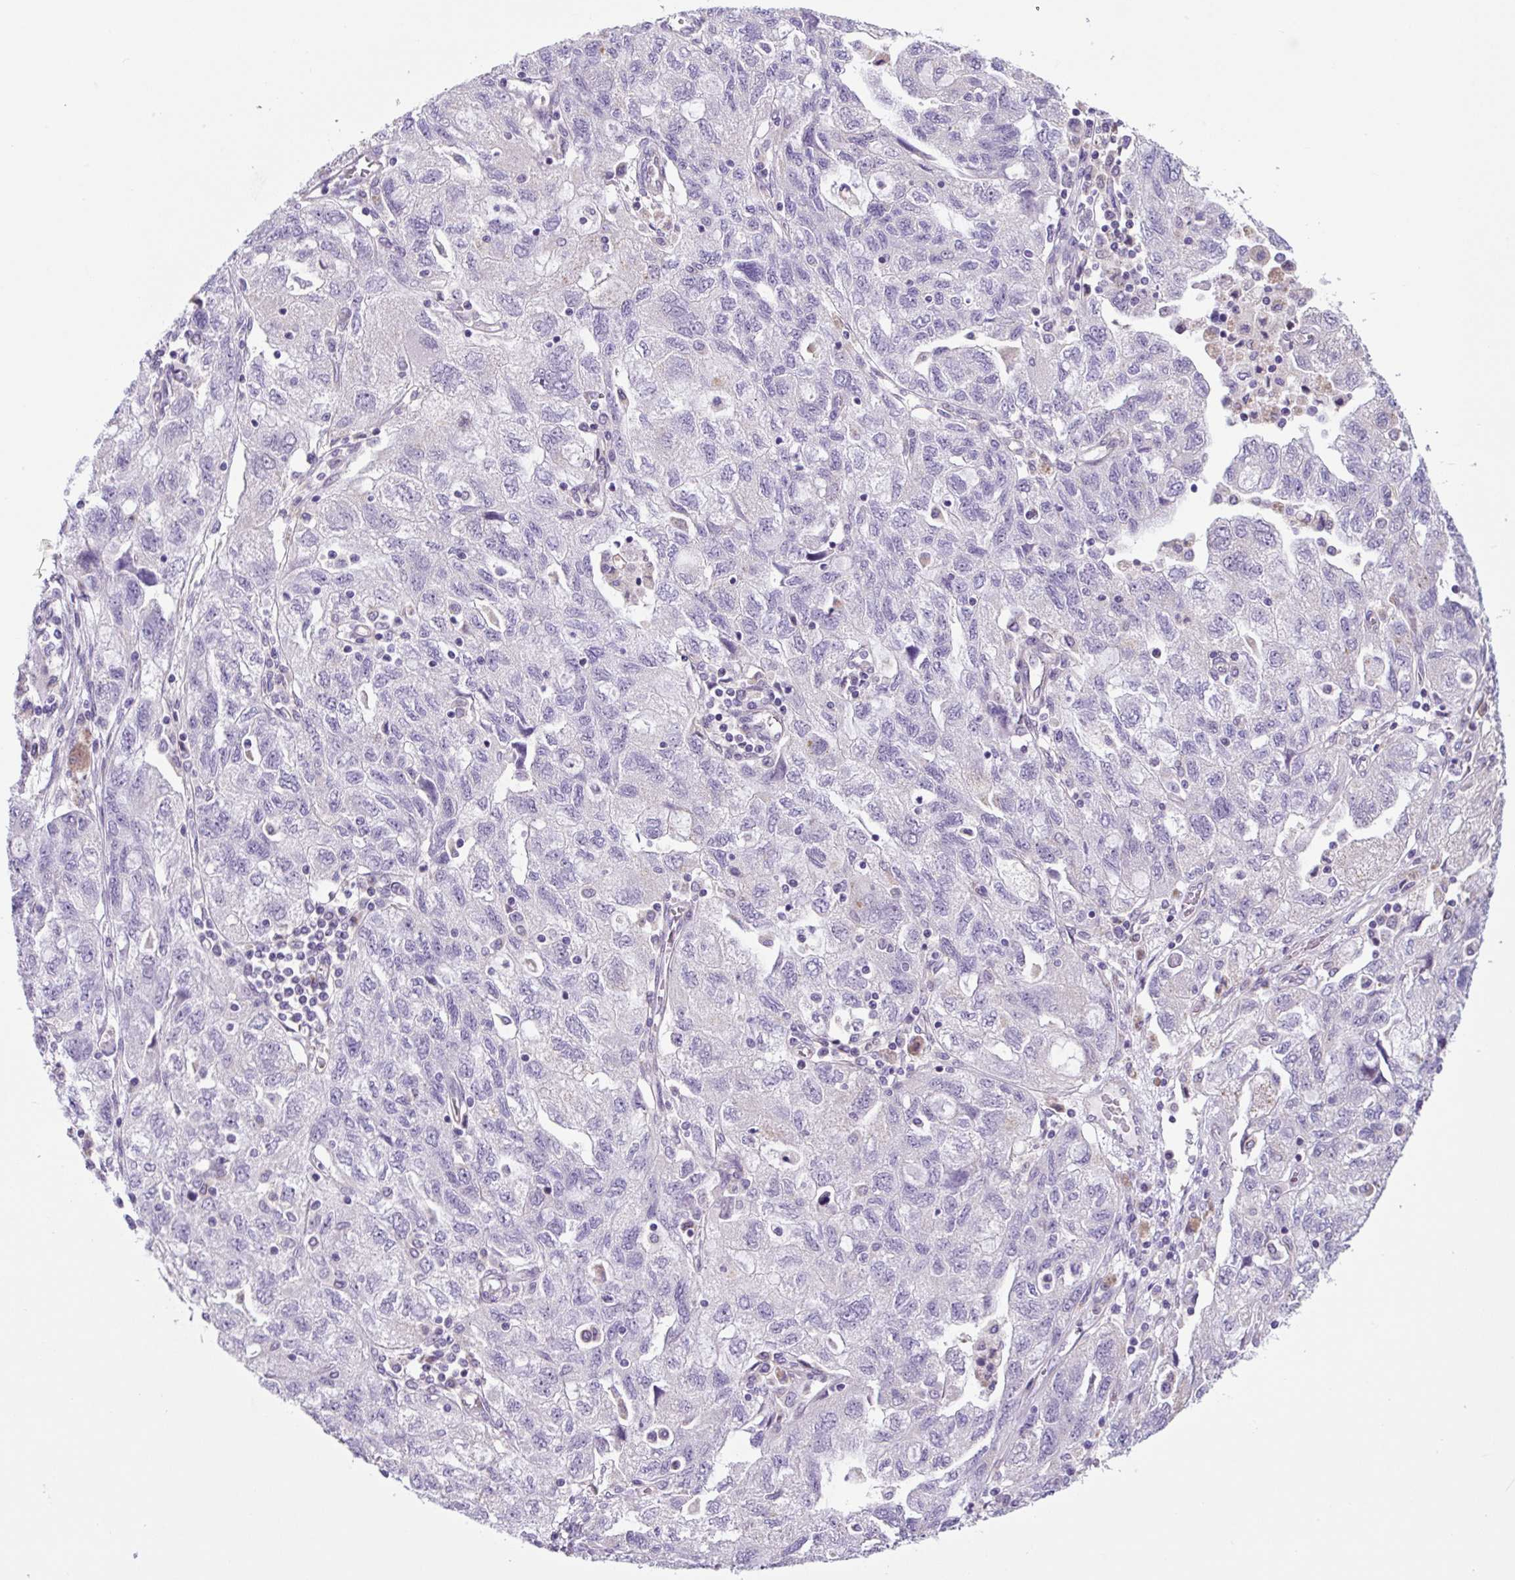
{"staining": {"intensity": "negative", "quantity": "none", "location": "none"}, "tissue": "ovarian cancer", "cell_type": "Tumor cells", "image_type": "cancer", "snomed": [{"axis": "morphology", "description": "Carcinoma, NOS"}, {"axis": "morphology", "description": "Cystadenocarcinoma, serous, NOS"}, {"axis": "topography", "description": "Ovary"}], "caption": "An IHC histopathology image of carcinoma (ovarian) is shown. There is no staining in tumor cells of carcinoma (ovarian).", "gene": "GORASP1", "patient": {"sex": "female", "age": 69}}